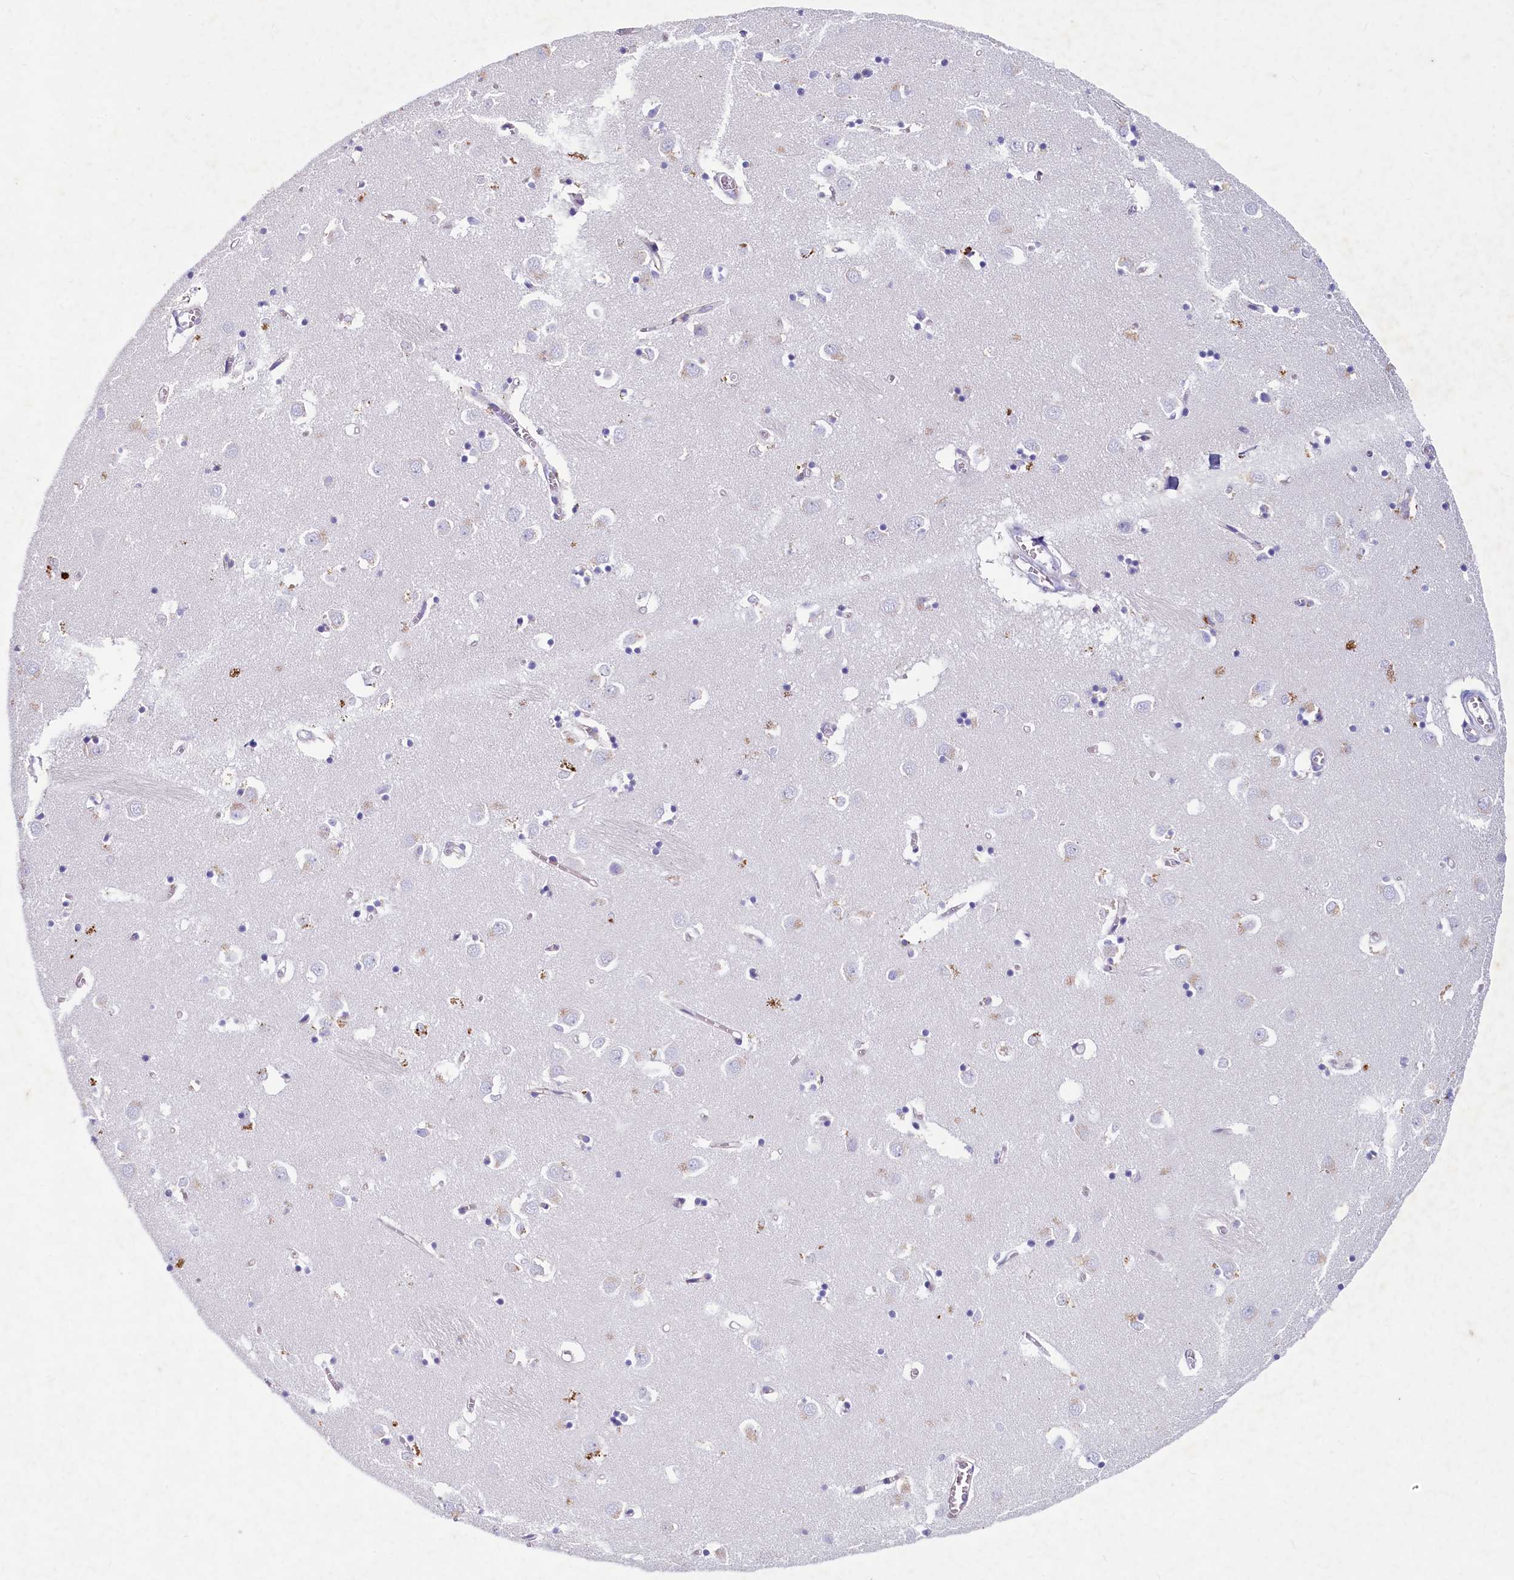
{"staining": {"intensity": "weak", "quantity": "<25%", "location": "cytoplasmic/membranous"}, "tissue": "caudate", "cell_type": "Glial cells", "image_type": "normal", "snomed": [{"axis": "morphology", "description": "Normal tissue, NOS"}, {"axis": "topography", "description": "Lateral ventricle wall"}], "caption": "This is an IHC image of normal human caudate. There is no expression in glial cells.", "gene": "INSC", "patient": {"sex": "male", "age": 70}}